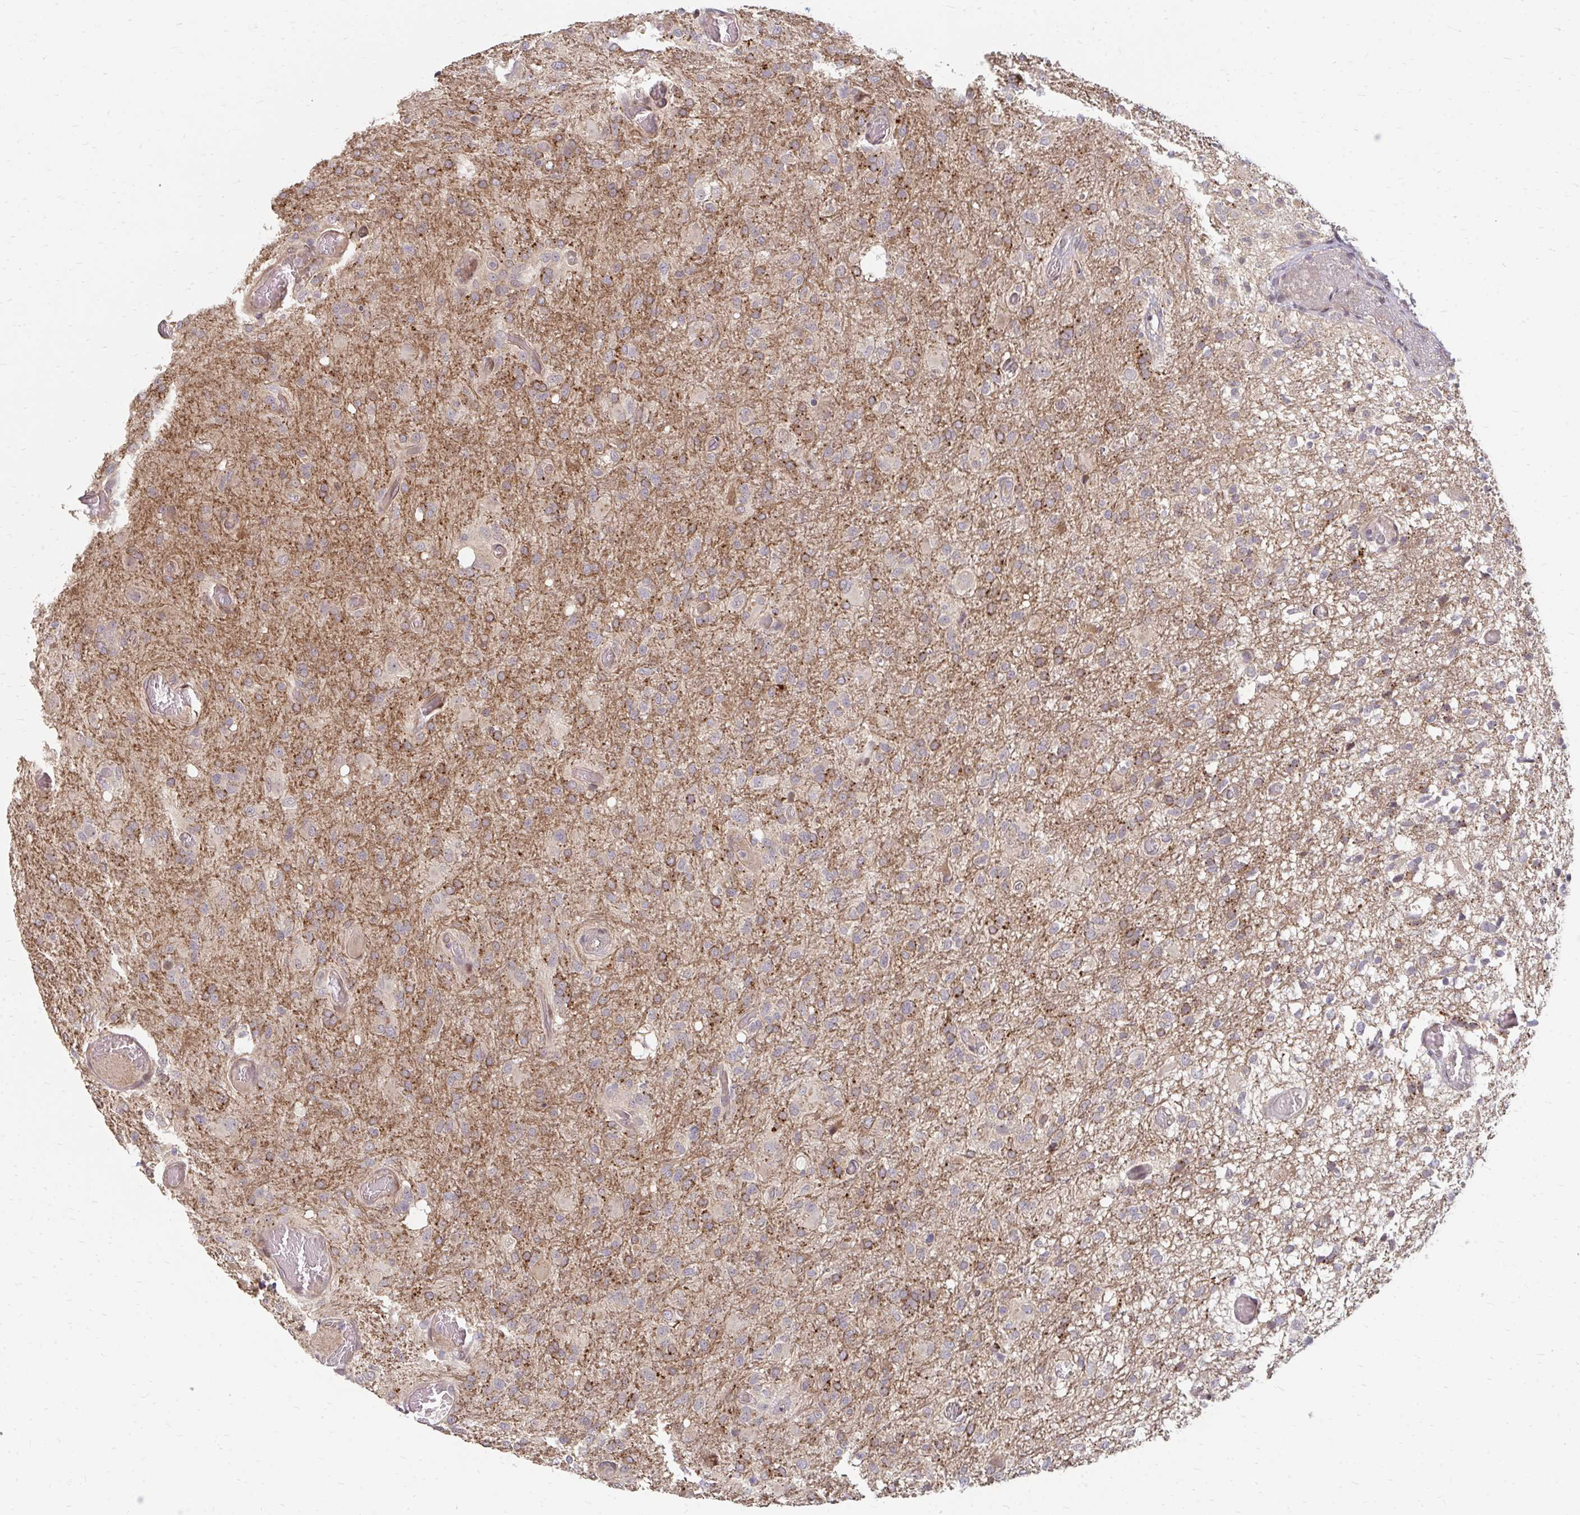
{"staining": {"intensity": "moderate", "quantity": "<25%", "location": "cytoplasmic/membranous"}, "tissue": "glioma", "cell_type": "Tumor cells", "image_type": "cancer", "snomed": [{"axis": "morphology", "description": "Glioma, malignant, High grade"}, {"axis": "topography", "description": "Brain"}], "caption": "High-power microscopy captured an immunohistochemistry (IHC) photomicrograph of malignant glioma (high-grade), revealing moderate cytoplasmic/membranous positivity in about <25% of tumor cells.", "gene": "ZNF285", "patient": {"sex": "female", "age": 74}}